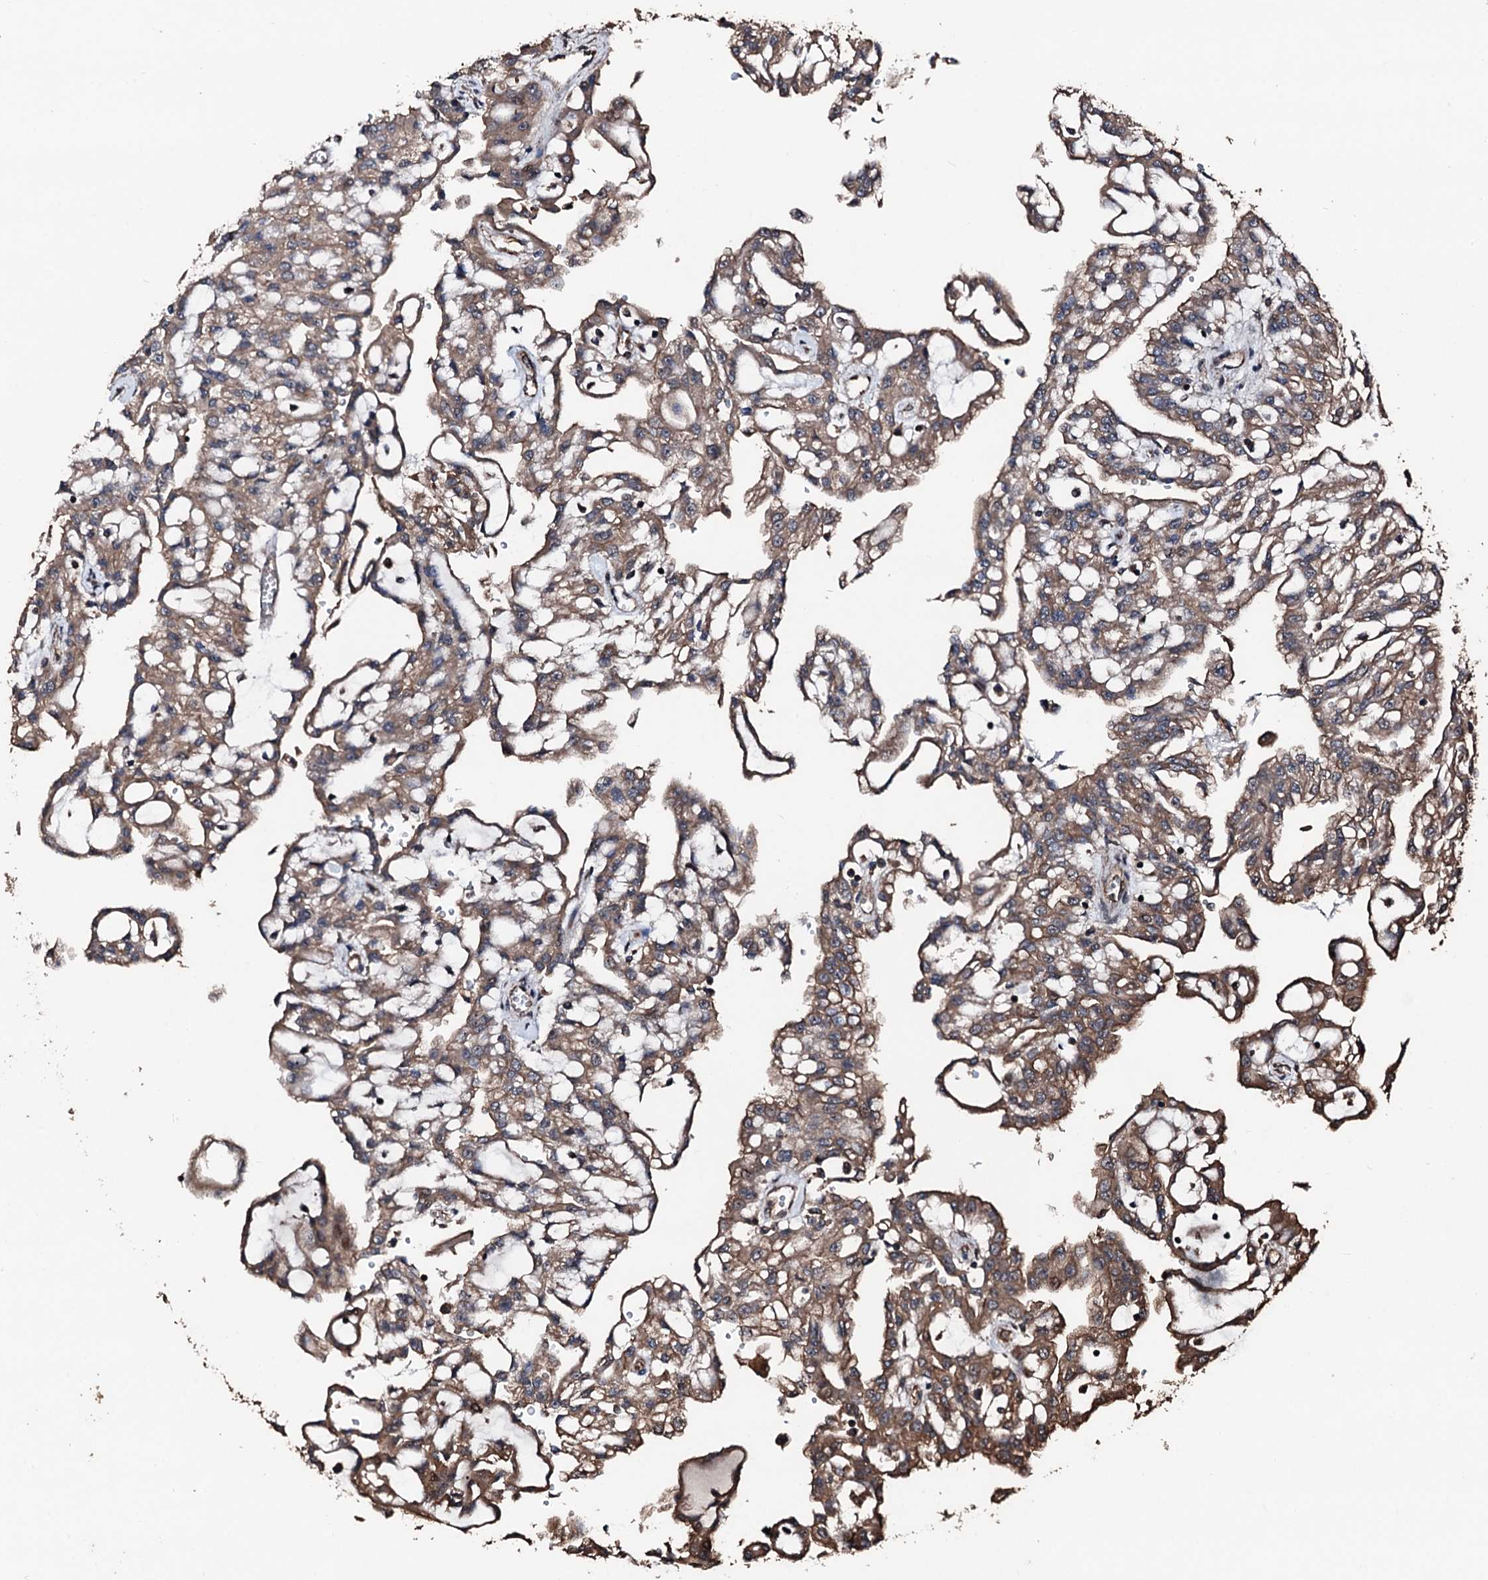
{"staining": {"intensity": "moderate", "quantity": ">75%", "location": "cytoplasmic/membranous"}, "tissue": "renal cancer", "cell_type": "Tumor cells", "image_type": "cancer", "snomed": [{"axis": "morphology", "description": "Adenocarcinoma, NOS"}, {"axis": "topography", "description": "Kidney"}], "caption": "Immunohistochemical staining of renal cancer (adenocarcinoma) shows moderate cytoplasmic/membranous protein positivity in about >75% of tumor cells.", "gene": "KIF18A", "patient": {"sex": "male", "age": 63}}